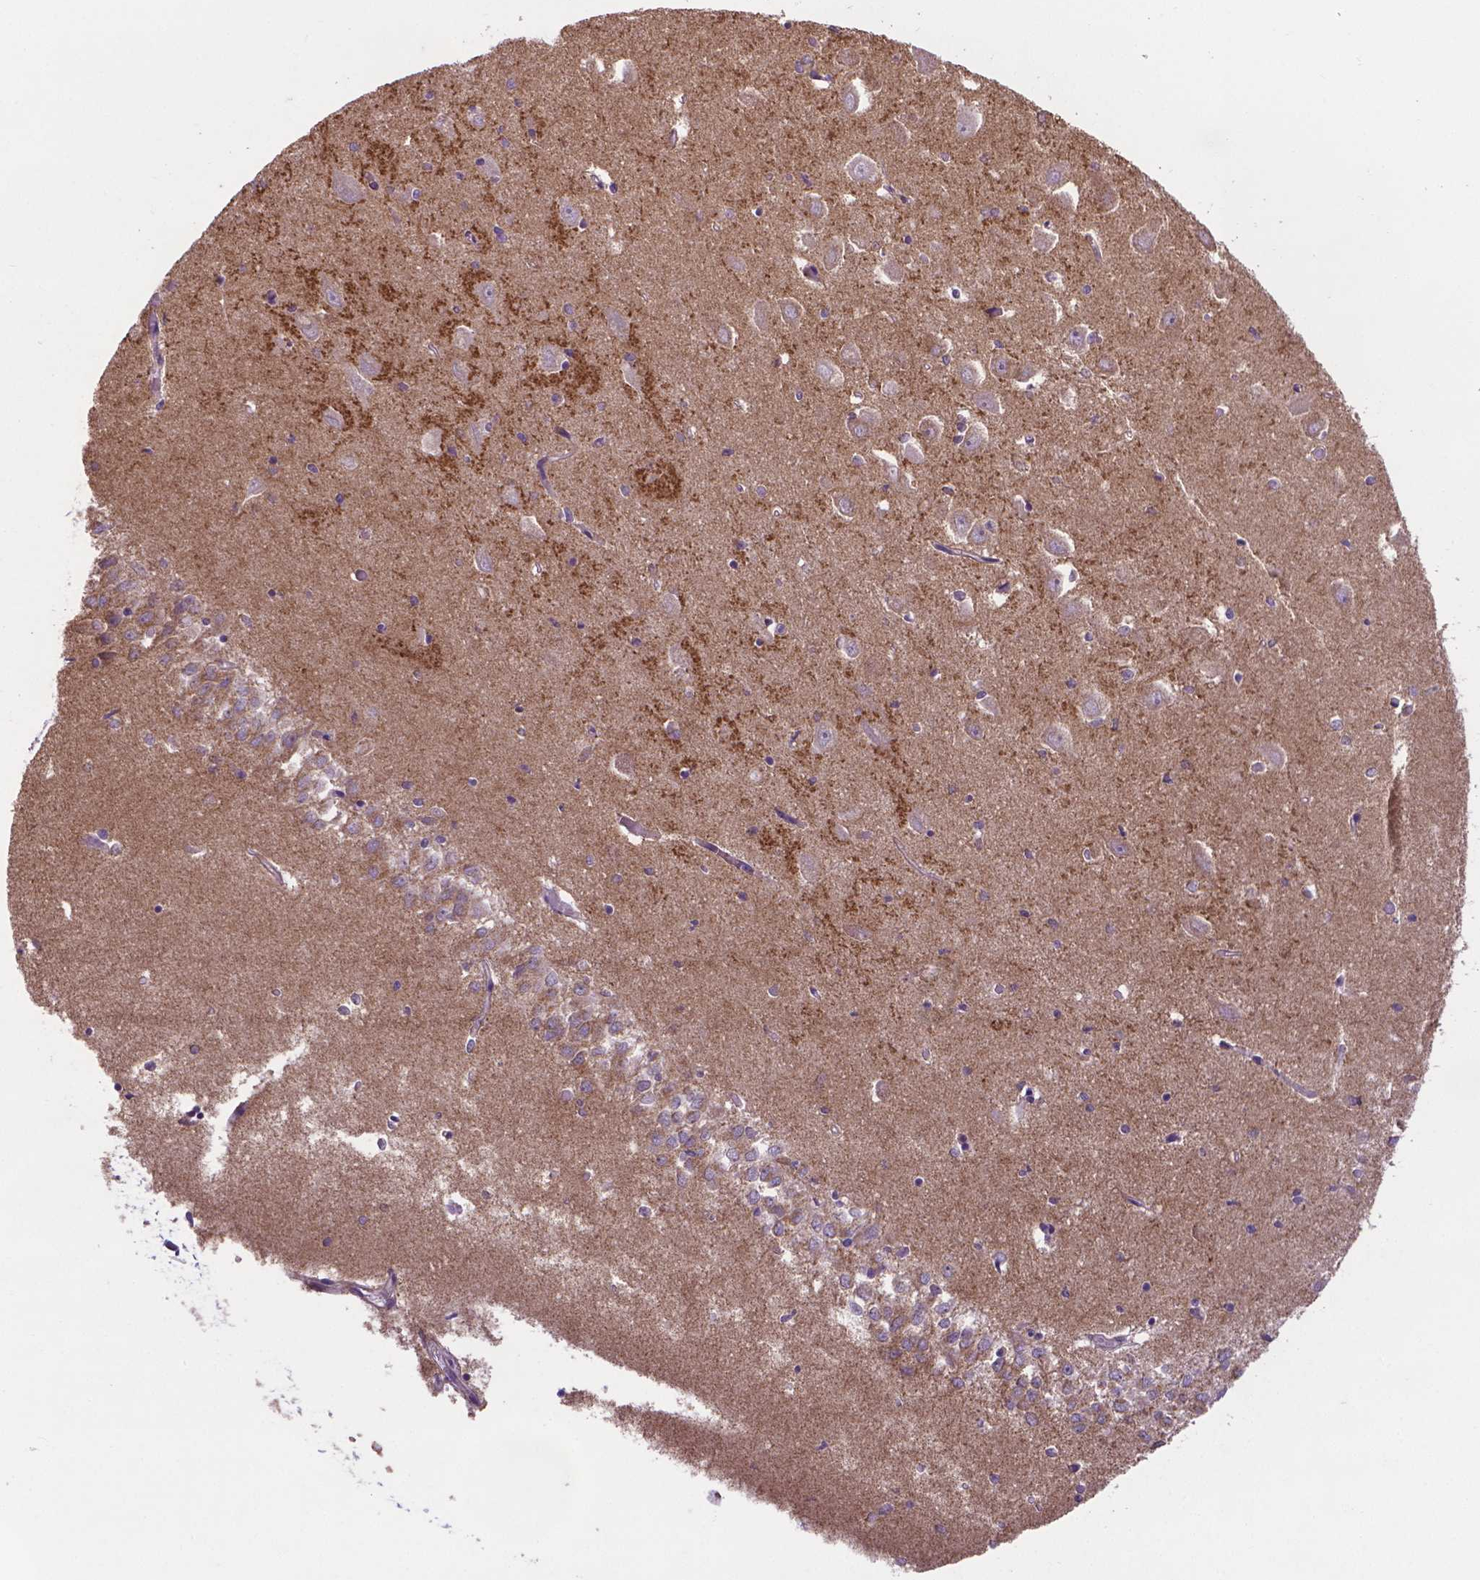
{"staining": {"intensity": "negative", "quantity": "none", "location": "none"}, "tissue": "hippocampus", "cell_type": "Glial cells", "image_type": "normal", "snomed": [{"axis": "morphology", "description": "Normal tissue, NOS"}, {"axis": "topography", "description": "Hippocampus"}], "caption": "An IHC micrograph of unremarkable hippocampus is shown. There is no staining in glial cells of hippocampus.", "gene": "GPR63", "patient": {"sex": "female", "age": 64}}